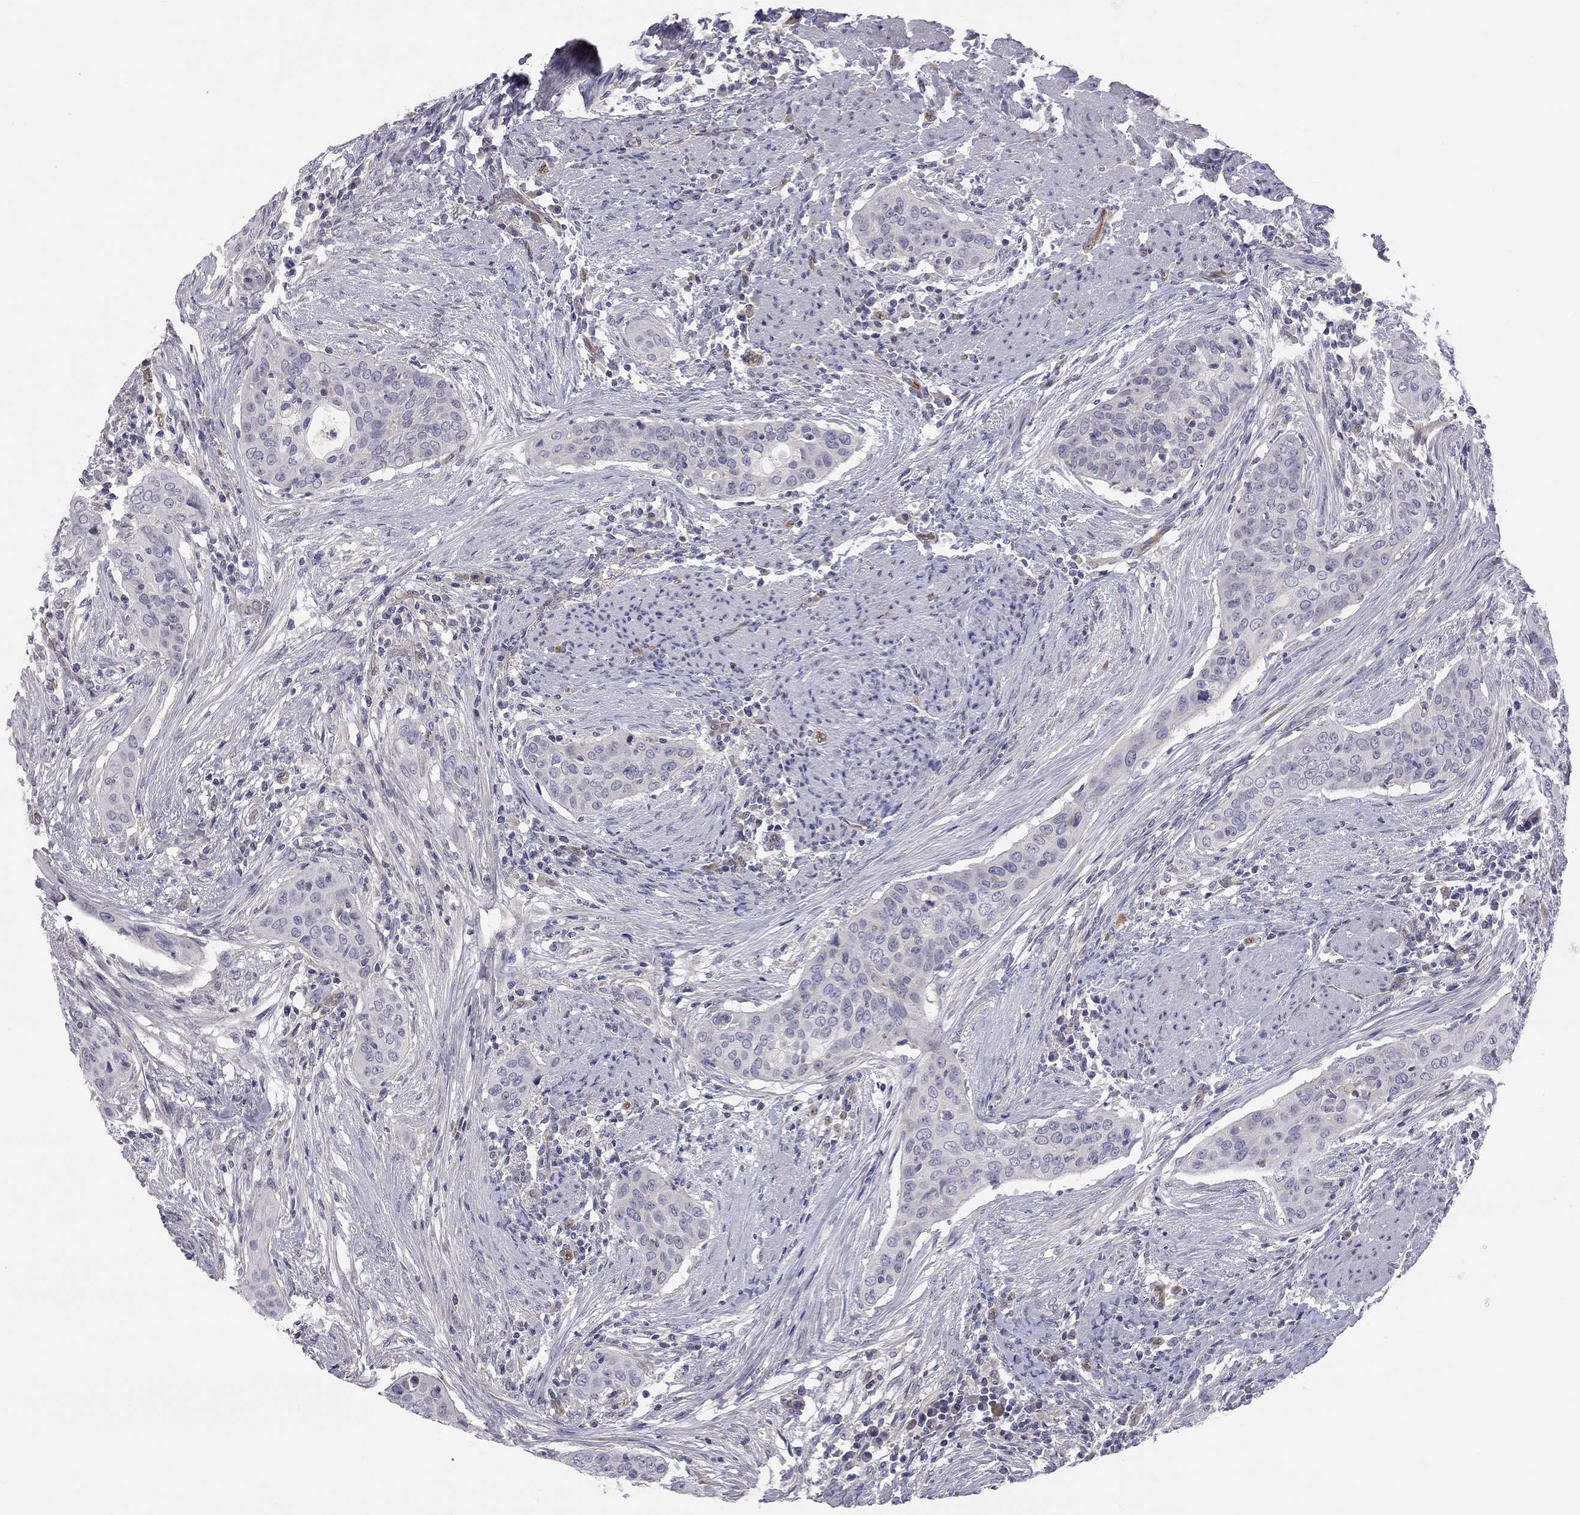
{"staining": {"intensity": "negative", "quantity": "none", "location": "none"}, "tissue": "urothelial cancer", "cell_type": "Tumor cells", "image_type": "cancer", "snomed": [{"axis": "morphology", "description": "Urothelial carcinoma, High grade"}, {"axis": "topography", "description": "Urinary bladder"}], "caption": "Image shows no protein staining in tumor cells of high-grade urothelial carcinoma tissue. (DAB (3,3'-diaminobenzidine) immunohistochemistry (IHC) visualized using brightfield microscopy, high magnification).", "gene": "GPRC5B", "patient": {"sex": "male", "age": 82}}